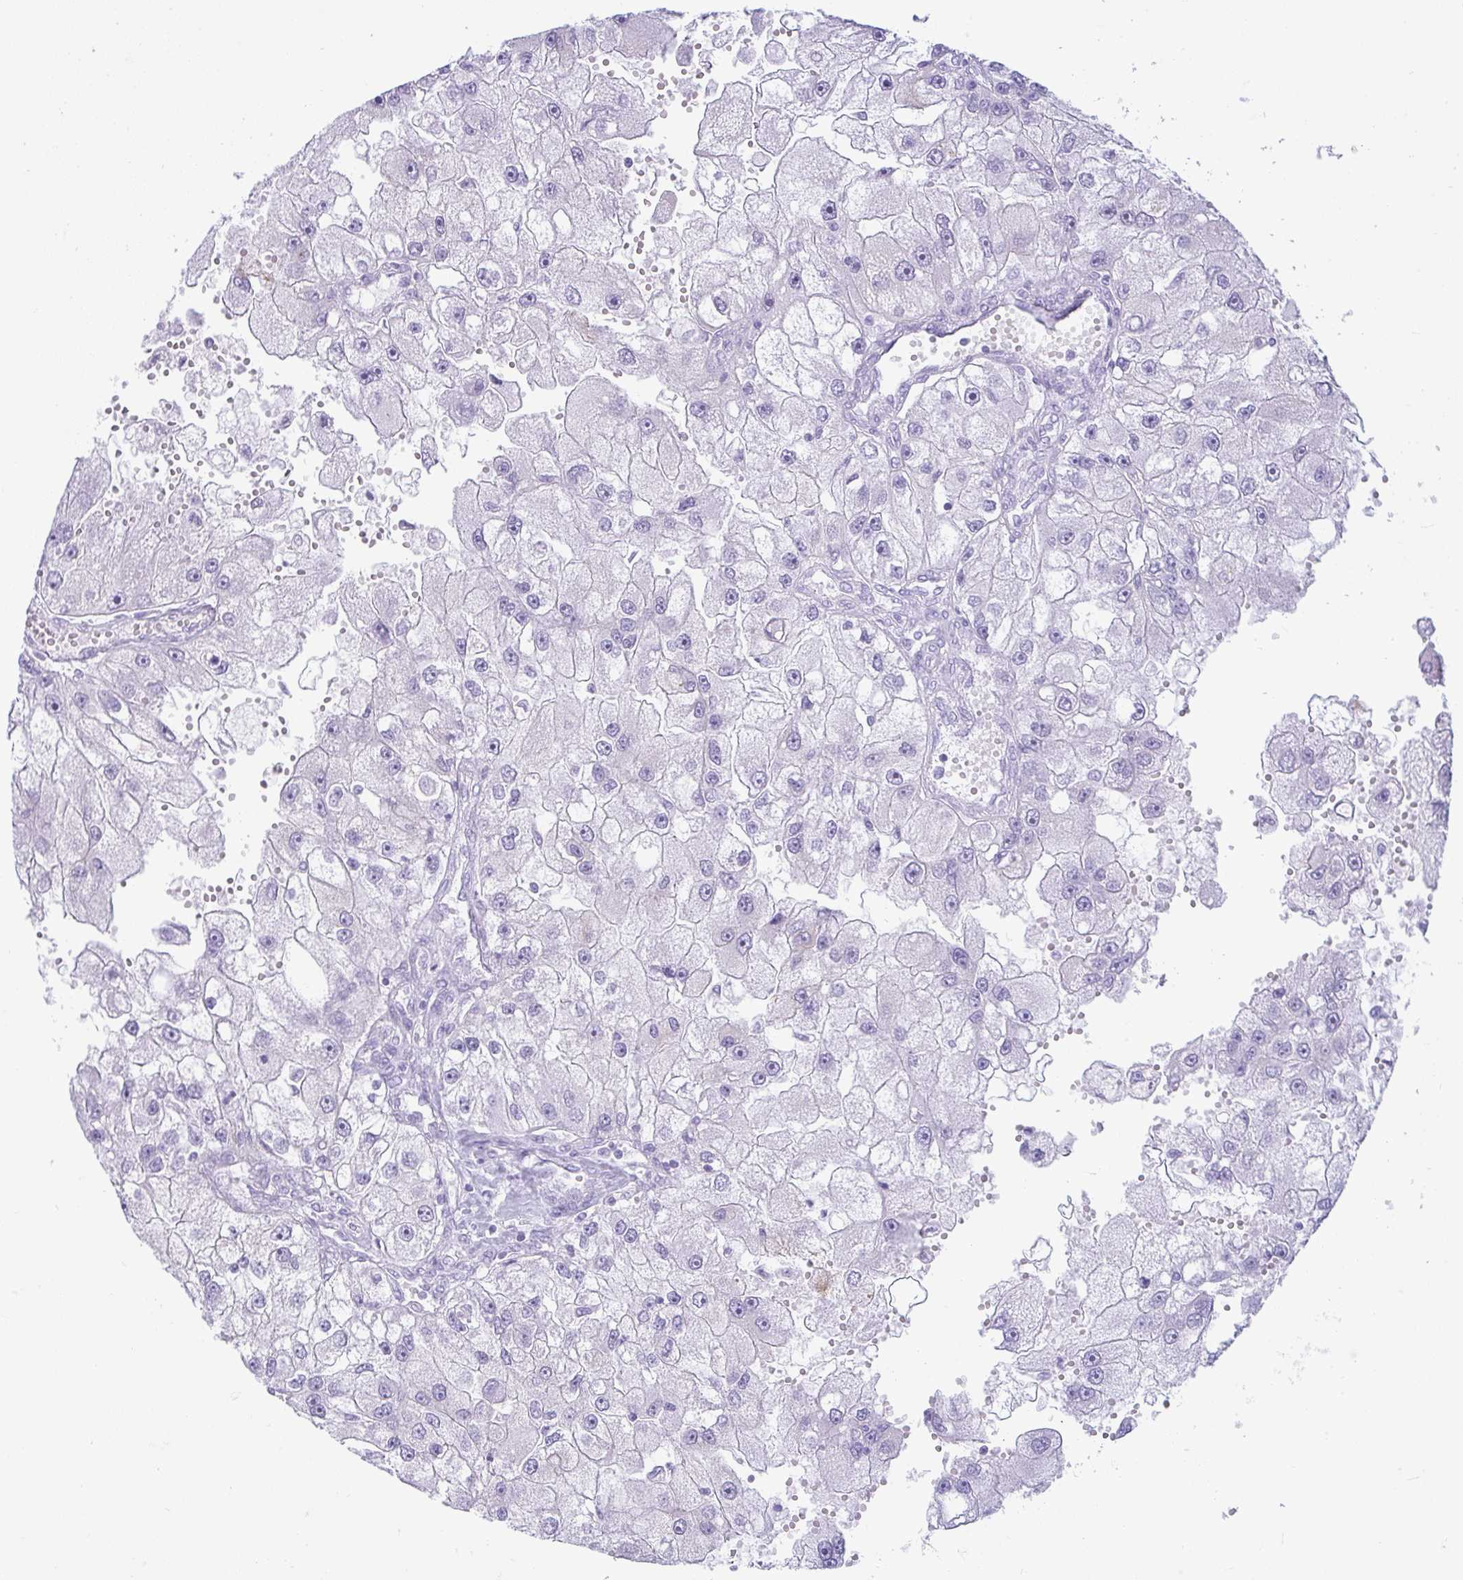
{"staining": {"intensity": "negative", "quantity": "none", "location": "none"}, "tissue": "renal cancer", "cell_type": "Tumor cells", "image_type": "cancer", "snomed": [{"axis": "morphology", "description": "Adenocarcinoma, NOS"}, {"axis": "topography", "description": "Kidney"}], "caption": "The image displays no significant expression in tumor cells of renal cancer.", "gene": "RASL10A", "patient": {"sex": "male", "age": 63}}